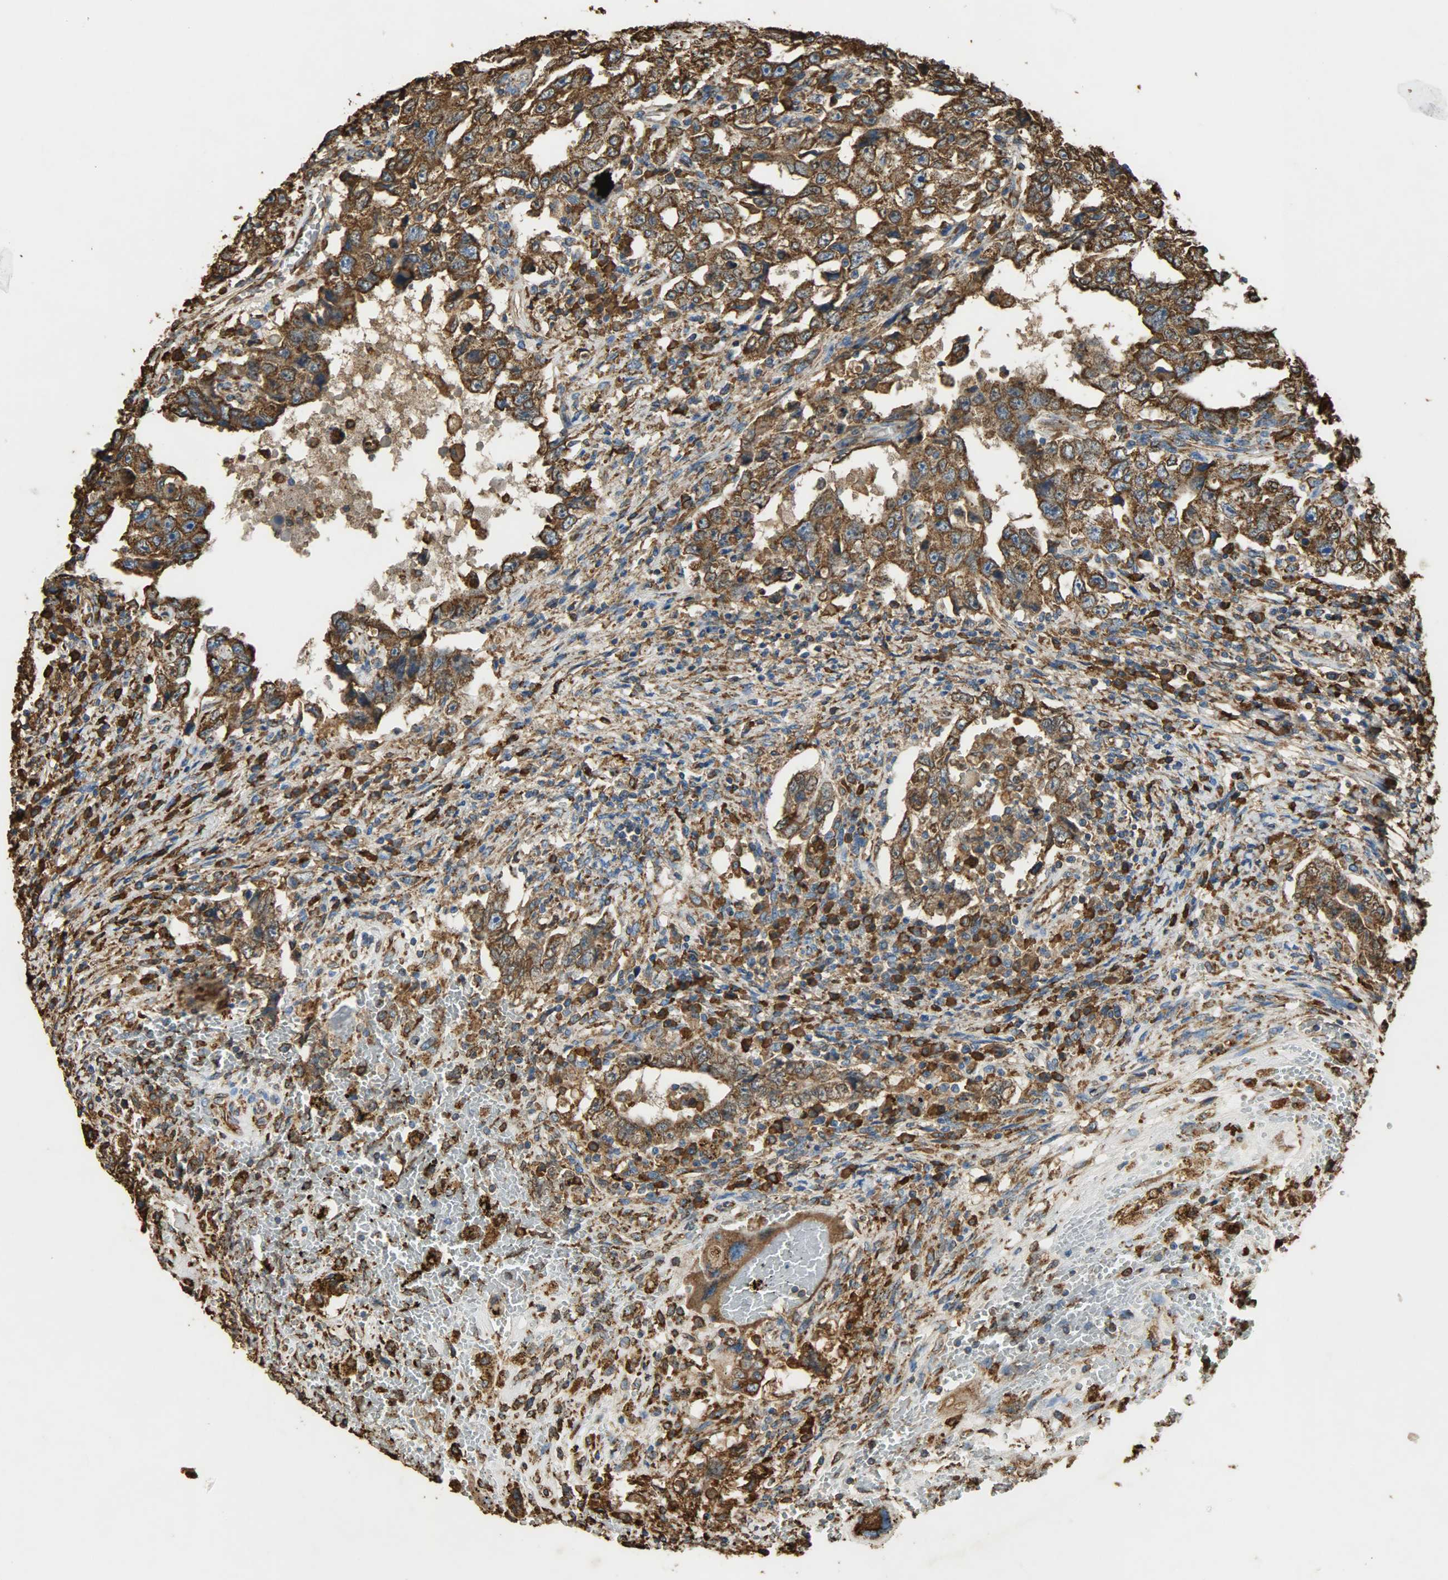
{"staining": {"intensity": "strong", "quantity": ">75%", "location": "cytoplasmic/membranous"}, "tissue": "testis cancer", "cell_type": "Tumor cells", "image_type": "cancer", "snomed": [{"axis": "morphology", "description": "Carcinoma, Embryonal, NOS"}, {"axis": "topography", "description": "Testis"}], "caption": "Protein expression analysis of testis embryonal carcinoma shows strong cytoplasmic/membranous staining in approximately >75% of tumor cells.", "gene": "HSP90B1", "patient": {"sex": "male", "age": 26}}